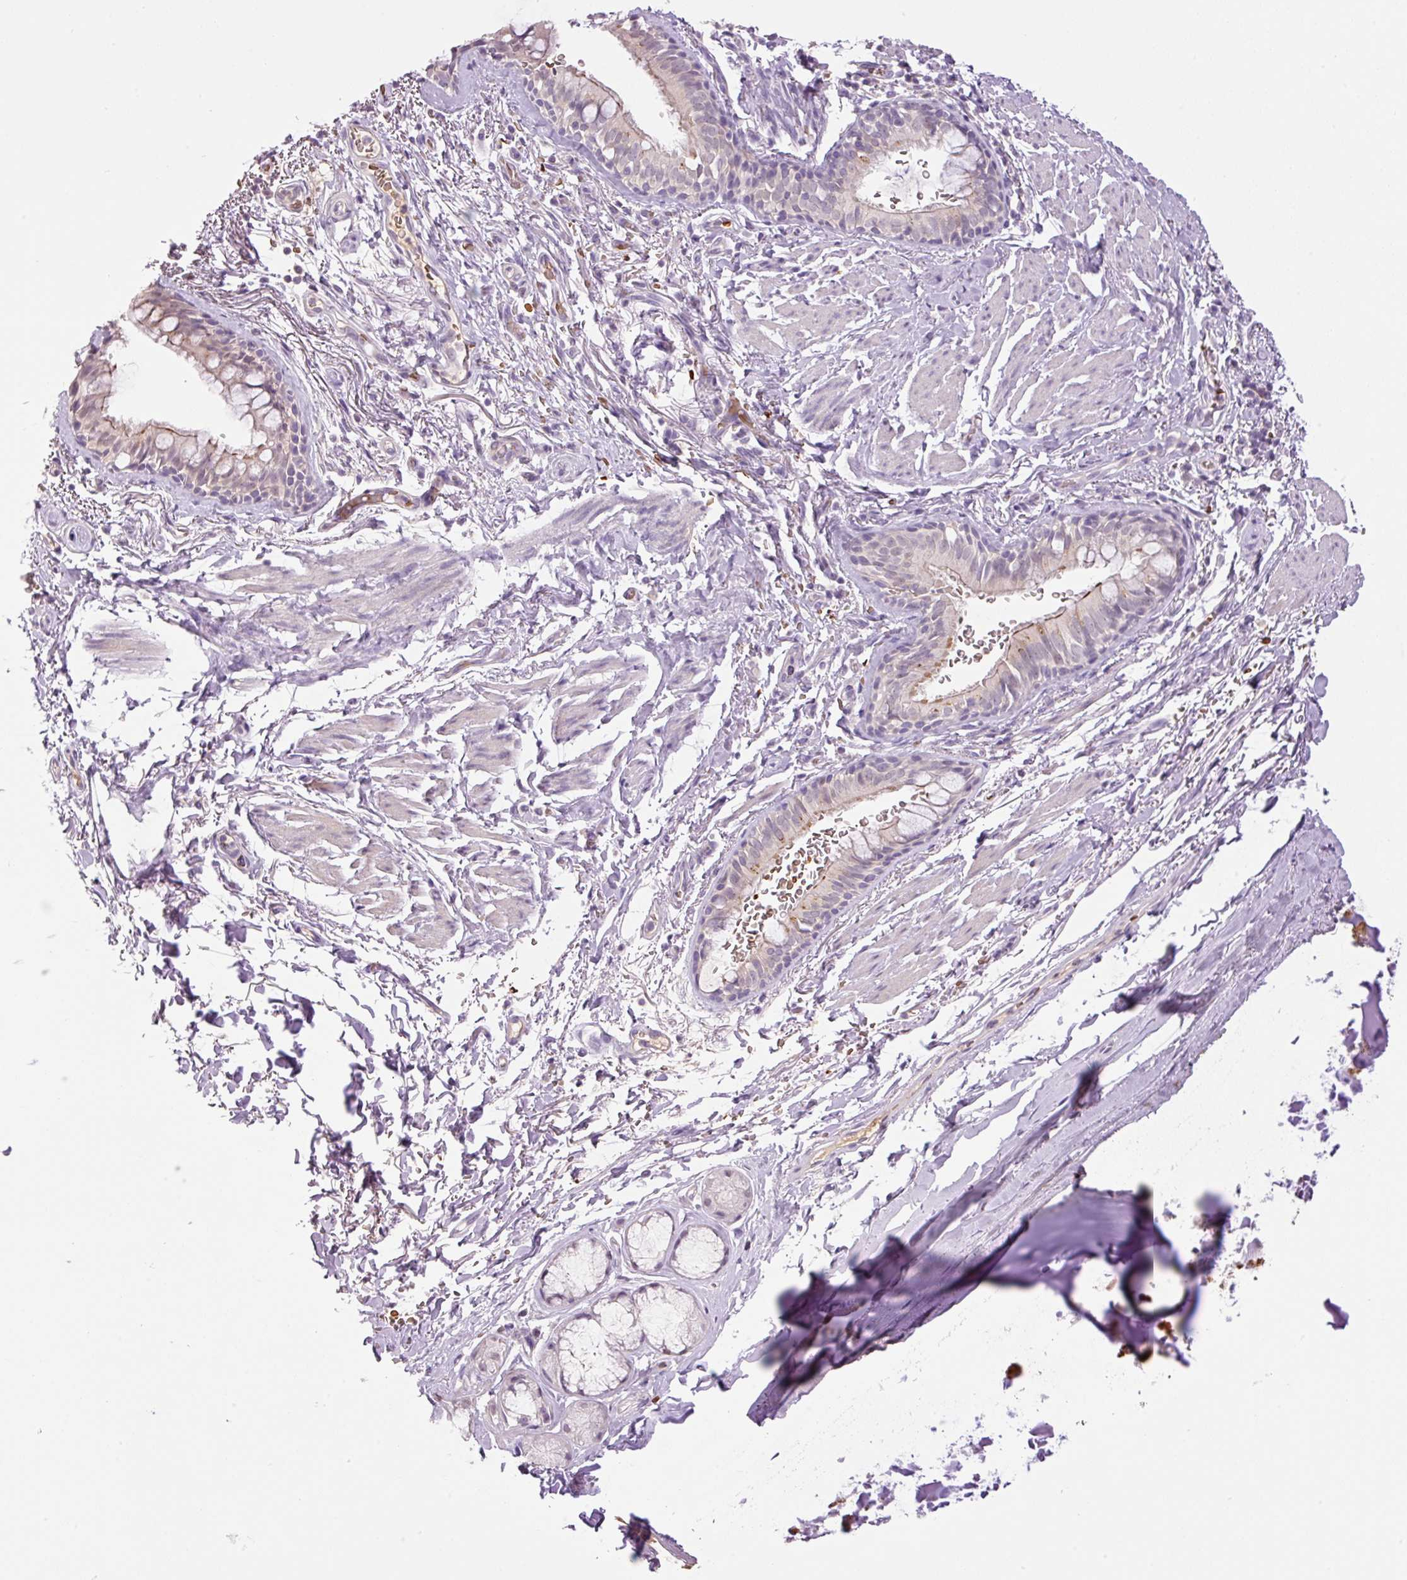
{"staining": {"intensity": "moderate", "quantity": "25%-75%", "location": "cytoplasmic/membranous"}, "tissue": "bronchus", "cell_type": "Respiratory epithelial cells", "image_type": "normal", "snomed": [{"axis": "morphology", "description": "Normal tissue, NOS"}, {"axis": "topography", "description": "Bronchus"}], "caption": "Immunohistochemical staining of normal bronchus shows moderate cytoplasmic/membranous protein staining in approximately 25%-75% of respiratory epithelial cells. The protein is shown in brown color, while the nuclei are stained blue.", "gene": "LY6G6D", "patient": {"sex": "male", "age": 67}}